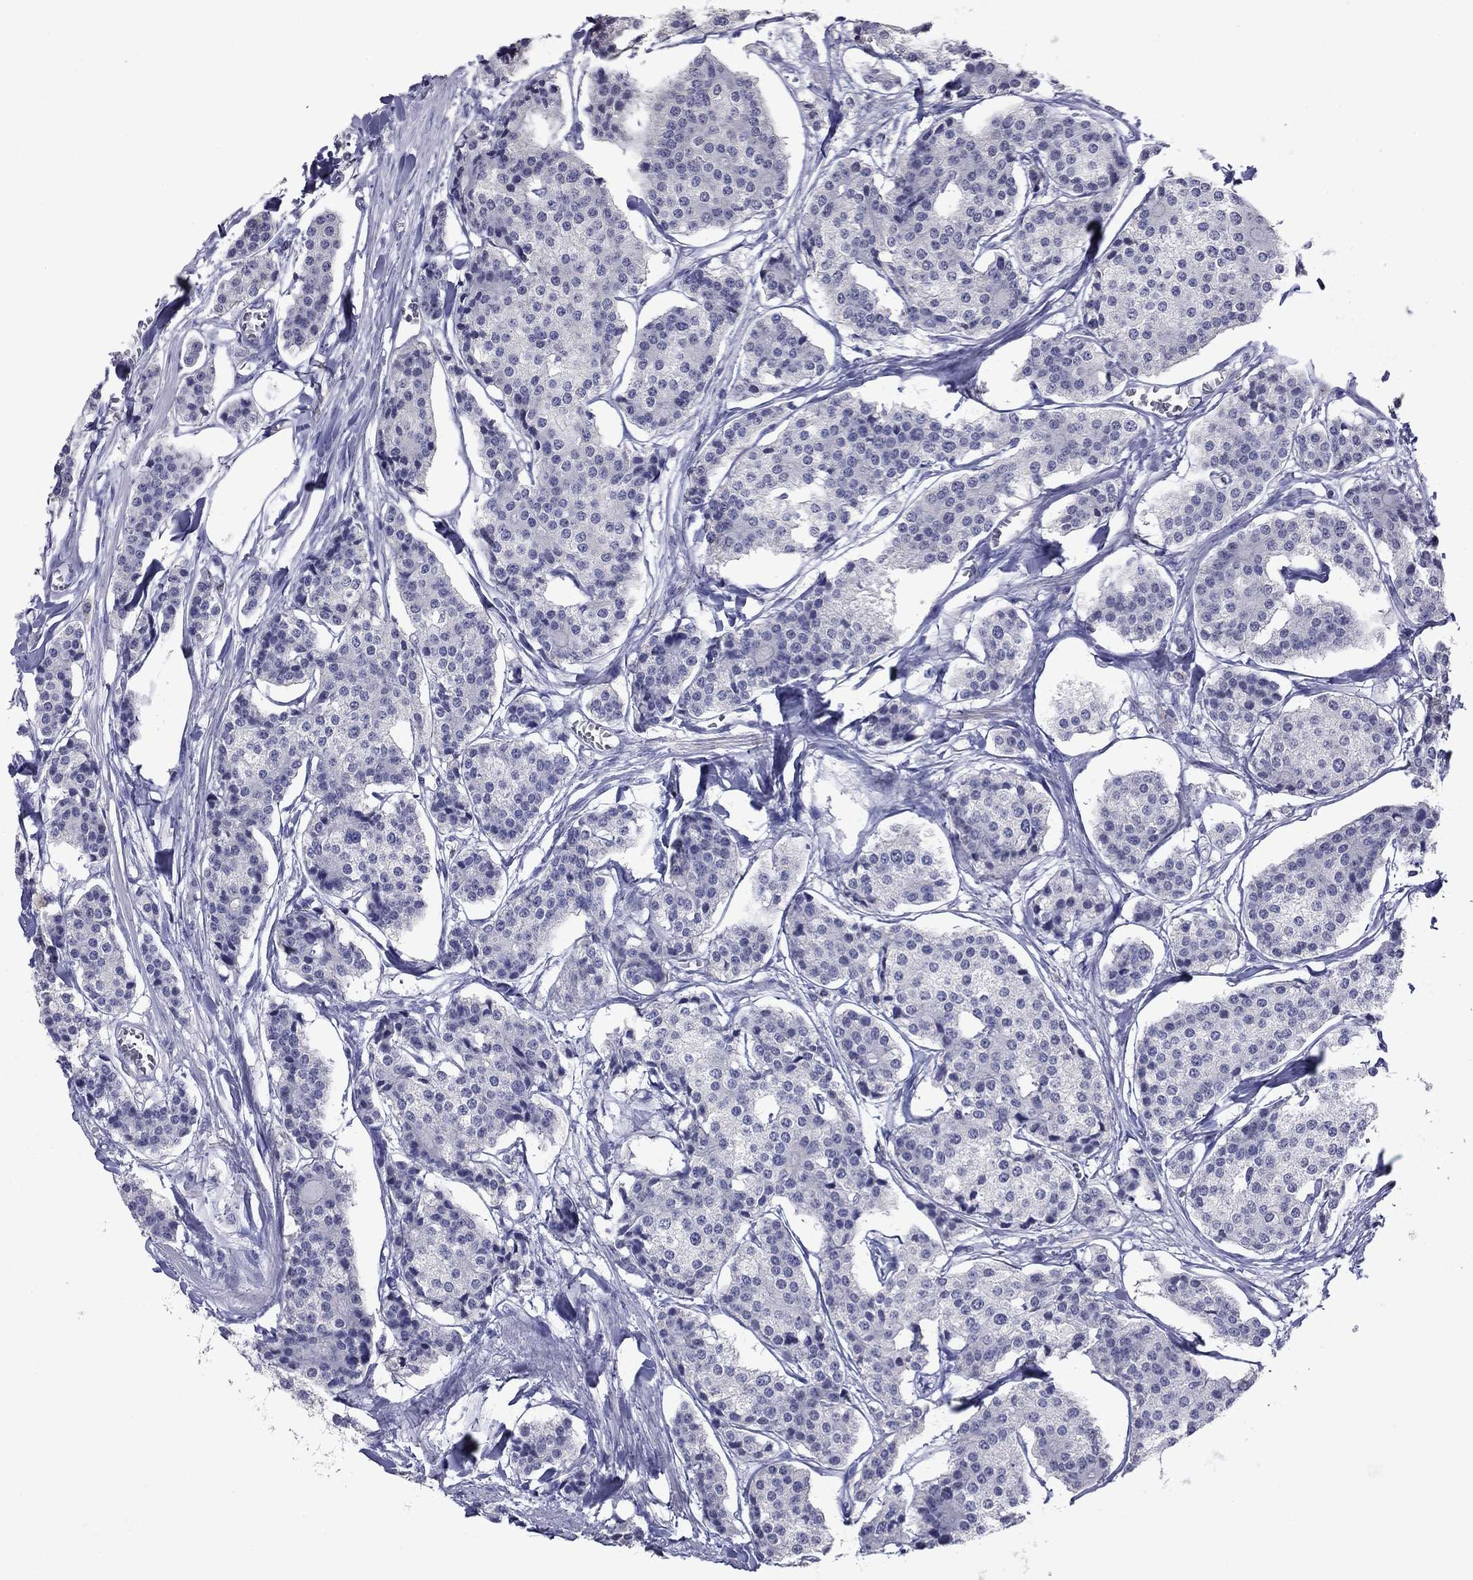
{"staining": {"intensity": "negative", "quantity": "none", "location": "none"}, "tissue": "carcinoid", "cell_type": "Tumor cells", "image_type": "cancer", "snomed": [{"axis": "morphology", "description": "Carcinoid, malignant, NOS"}, {"axis": "topography", "description": "Small intestine"}], "caption": "IHC micrograph of neoplastic tissue: human carcinoid stained with DAB (3,3'-diaminobenzidine) shows no significant protein staining in tumor cells.", "gene": "CFAP119", "patient": {"sex": "female", "age": 65}}